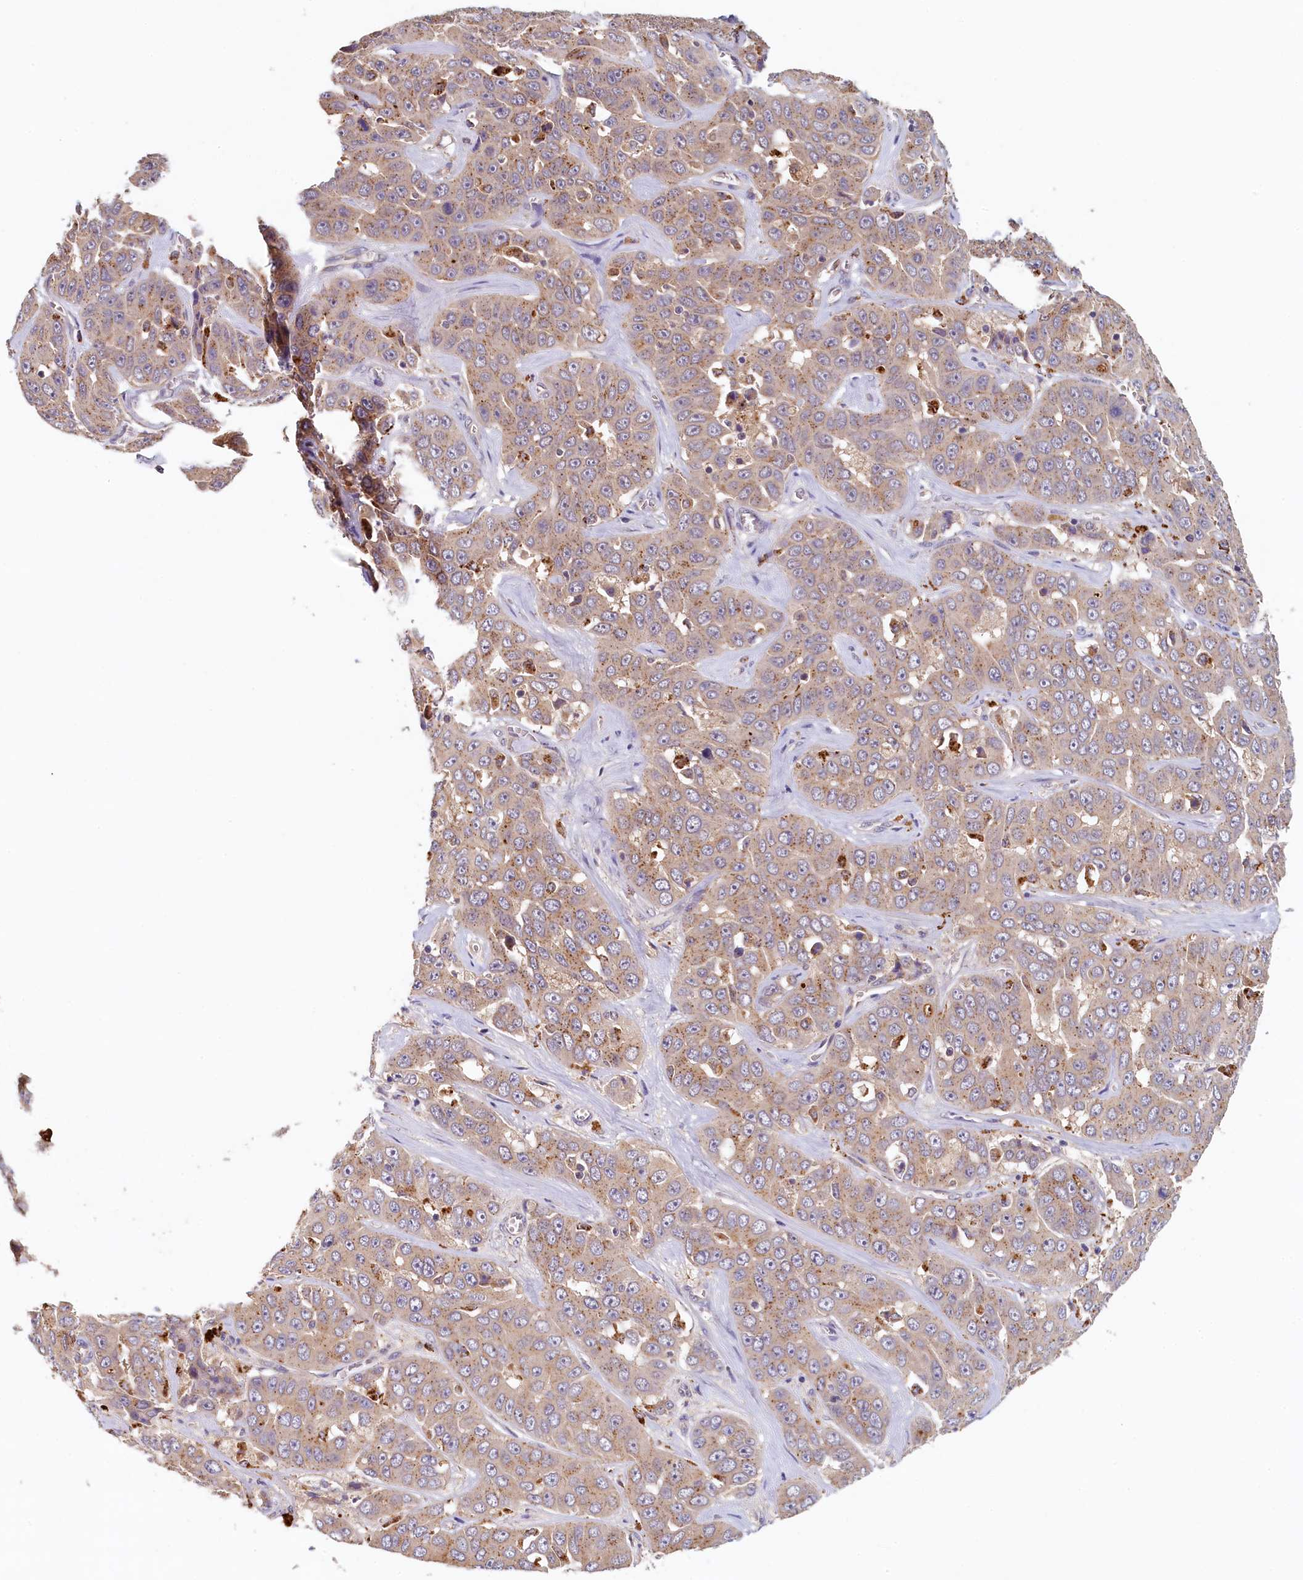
{"staining": {"intensity": "weak", "quantity": ">75%", "location": "cytoplasmic/membranous"}, "tissue": "liver cancer", "cell_type": "Tumor cells", "image_type": "cancer", "snomed": [{"axis": "morphology", "description": "Cholangiocarcinoma"}, {"axis": "topography", "description": "Liver"}], "caption": "IHC staining of liver cholangiocarcinoma, which exhibits low levels of weak cytoplasmic/membranous staining in approximately >75% of tumor cells indicating weak cytoplasmic/membranous protein staining. The staining was performed using DAB (3,3'-diaminobenzidine) (brown) for protein detection and nuclei were counterstained in hematoxylin (blue).", "gene": "NUBP2", "patient": {"sex": "female", "age": 52}}